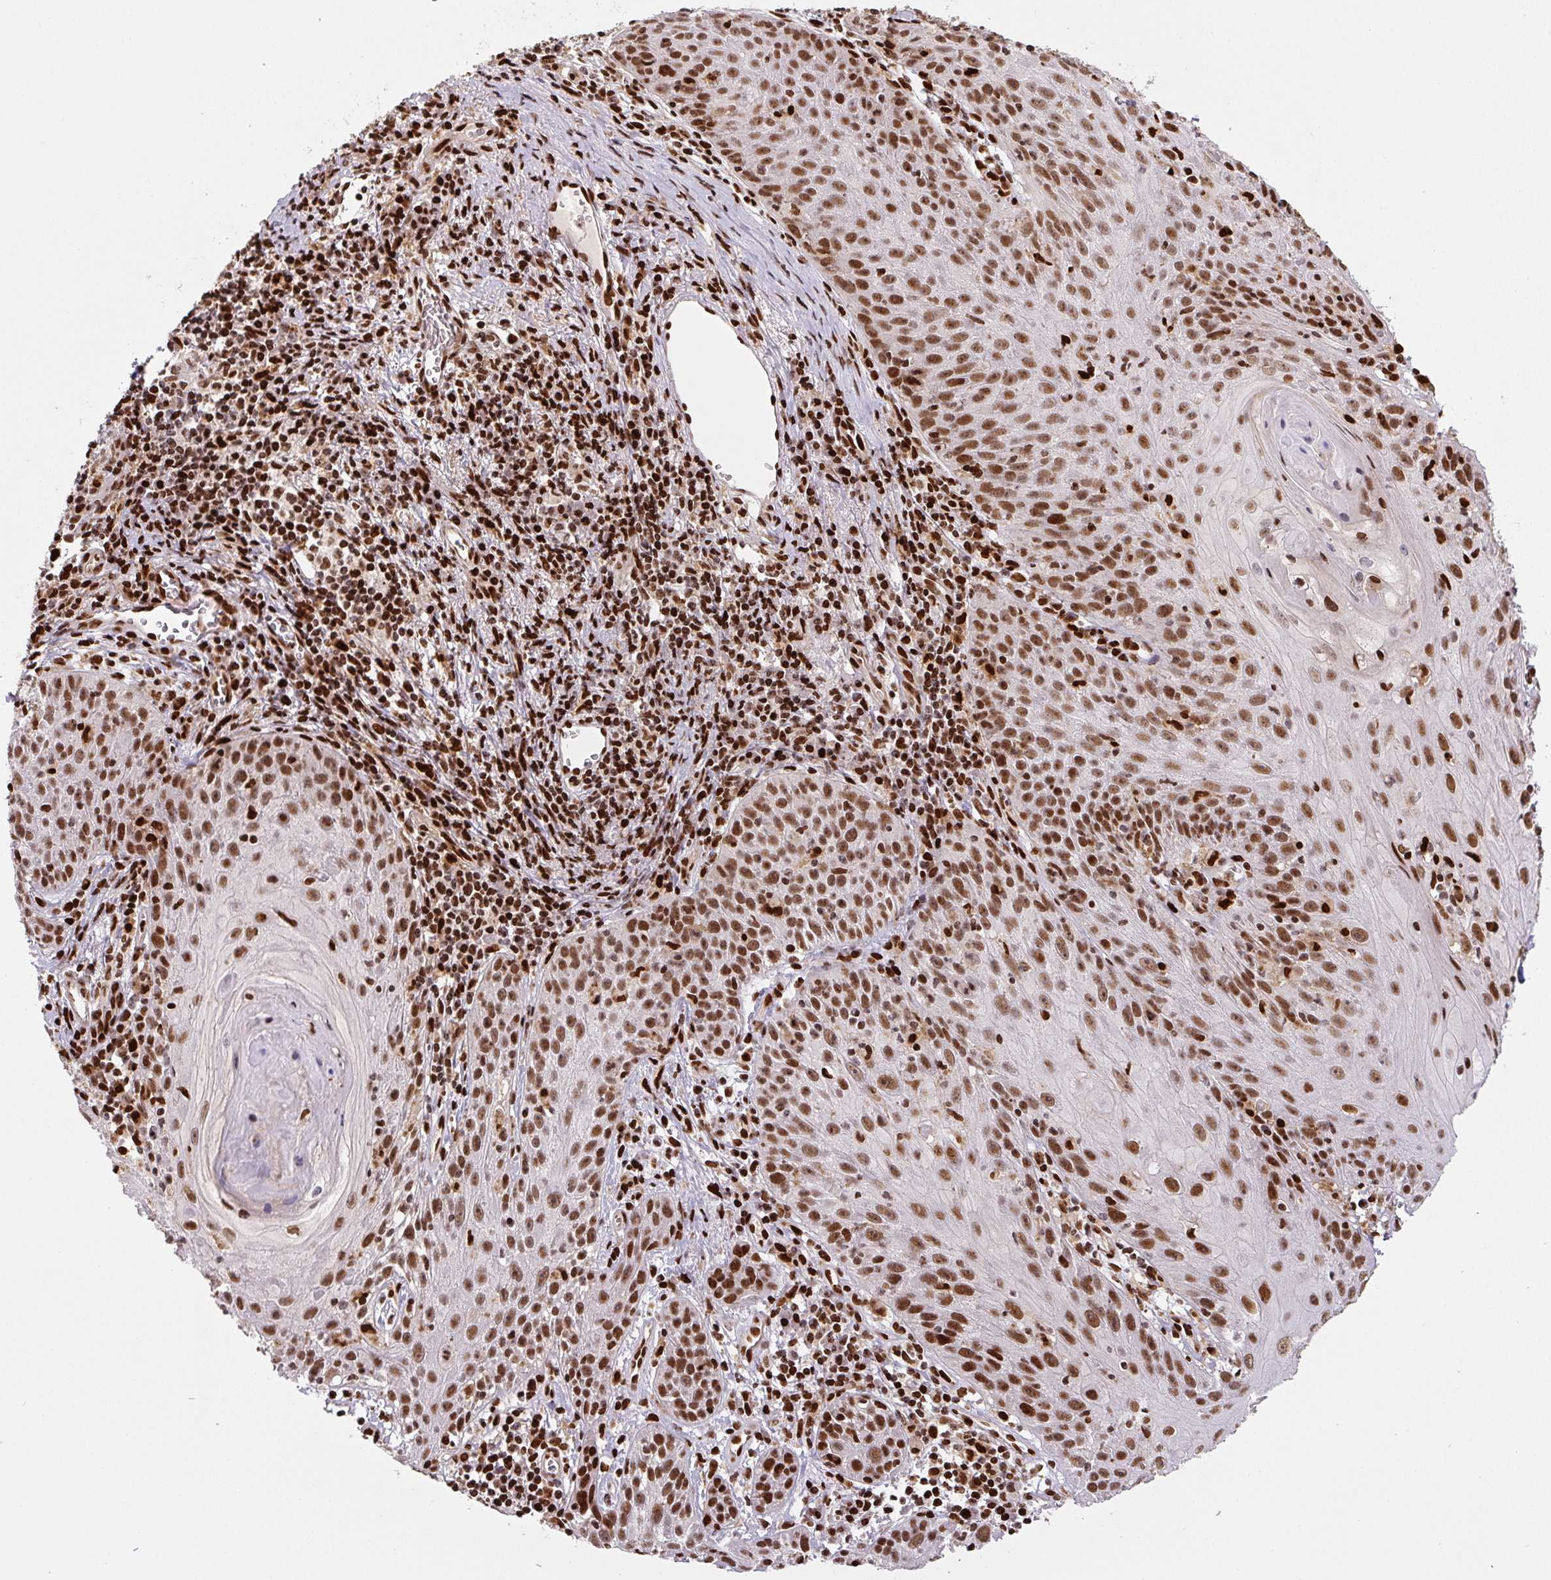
{"staining": {"intensity": "moderate", "quantity": ">75%", "location": "nuclear"}, "tissue": "skin cancer", "cell_type": "Tumor cells", "image_type": "cancer", "snomed": [{"axis": "morphology", "description": "Squamous cell carcinoma, NOS"}, {"axis": "topography", "description": "Skin"}, {"axis": "topography", "description": "Vulva"}], "caption": "Protein staining exhibits moderate nuclear staining in about >75% of tumor cells in skin cancer (squamous cell carcinoma).", "gene": "PYDC2", "patient": {"sex": "female", "age": 76}}